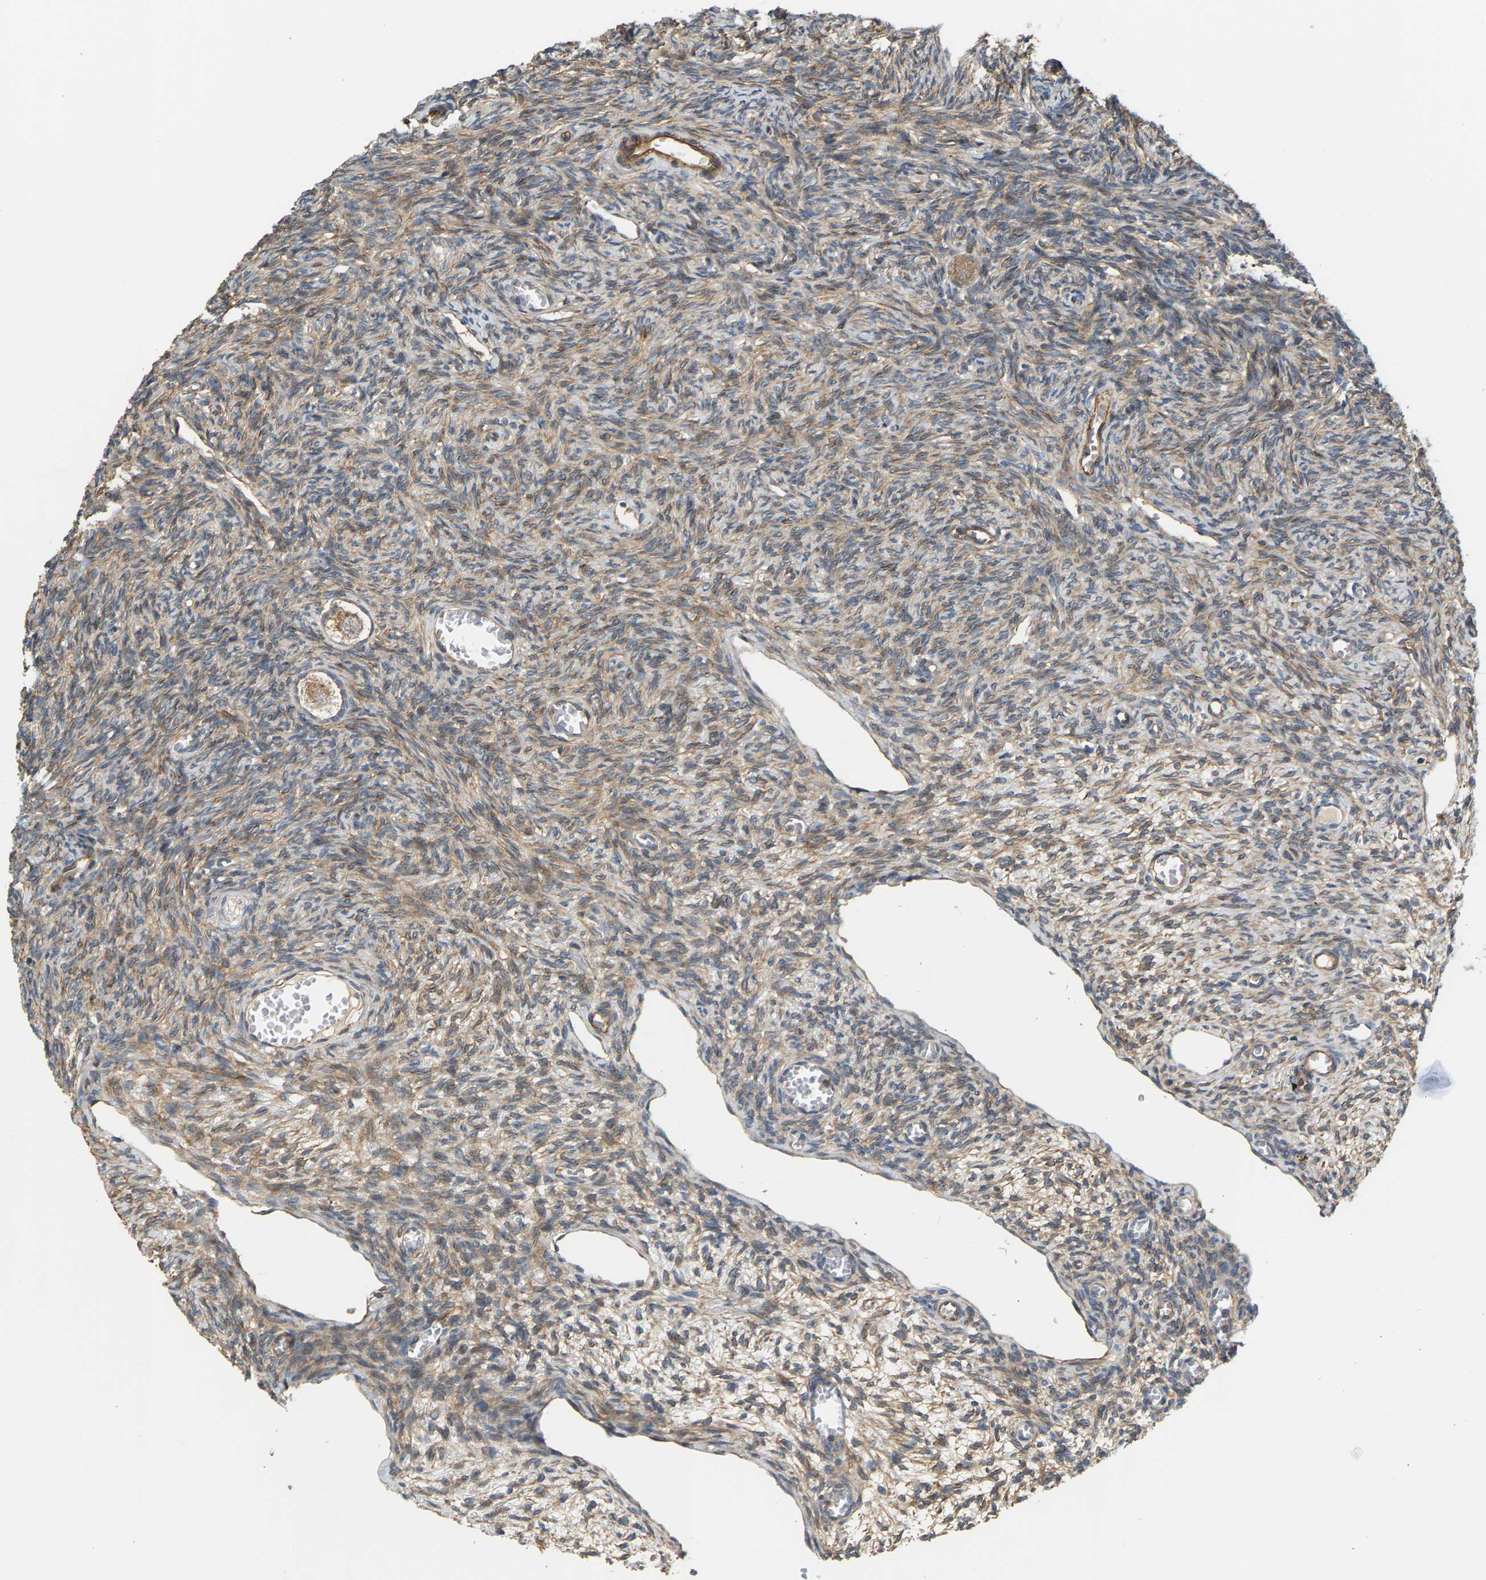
{"staining": {"intensity": "moderate", "quantity": ">75%", "location": "cytoplasmic/membranous"}, "tissue": "ovary", "cell_type": "Follicle cells", "image_type": "normal", "snomed": [{"axis": "morphology", "description": "Normal tissue, NOS"}, {"axis": "topography", "description": "Ovary"}], "caption": "Moderate cytoplasmic/membranous expression is seen in approximately >75% of follicle cells in normal ovary. (DAB (3,3'-diaminobenzidine) IHC with brightfield microscopy, high magnification).", "gene": "KRTAP27", "patient": {"sex": "female", "age": 27}}